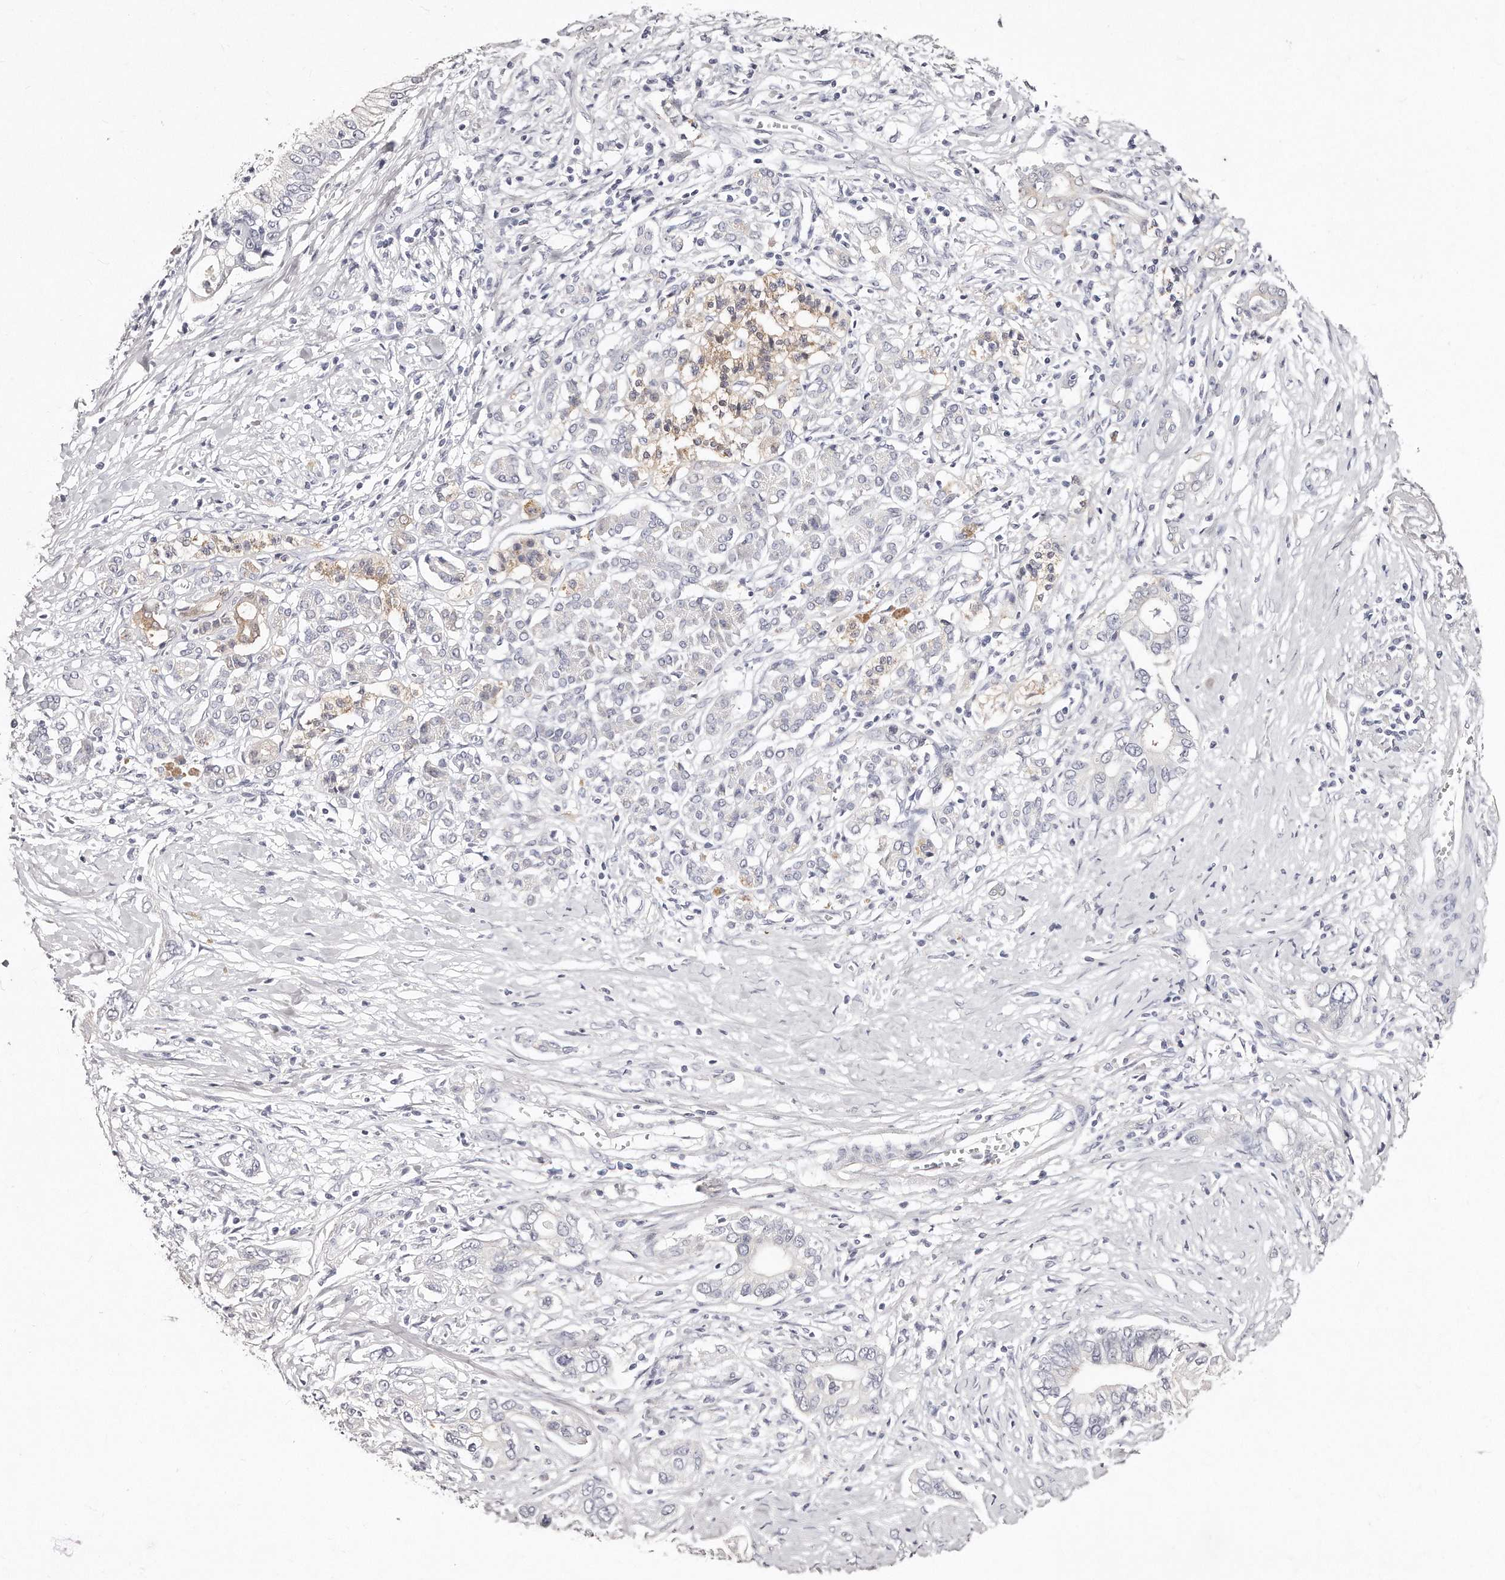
{"staining": {"intensity": "negative", "quantity": "none", "location": "none"}, "tissue": "pancreatic cancer", "cell_type": "Tumor cells", "image_type": "cancer", "snomed": [{"axis": "morphology", "description": "Normal tissue, NOS"}, {"axis": "morphology", "description": "Adenocarcinoma, NOS"}, {"axis": "topography", "description": "Pancreas"}, {"axis": "topography", "description": "Peripheral nerve tissue"}], "caption": "DAB (3,3'-diaminobenzidine) immunohistochemical staining of pancreatic cancer reveals no significant expression in tumor cells.", "gene": "GDA", "patient": {"sex": "male", "age": 59}}